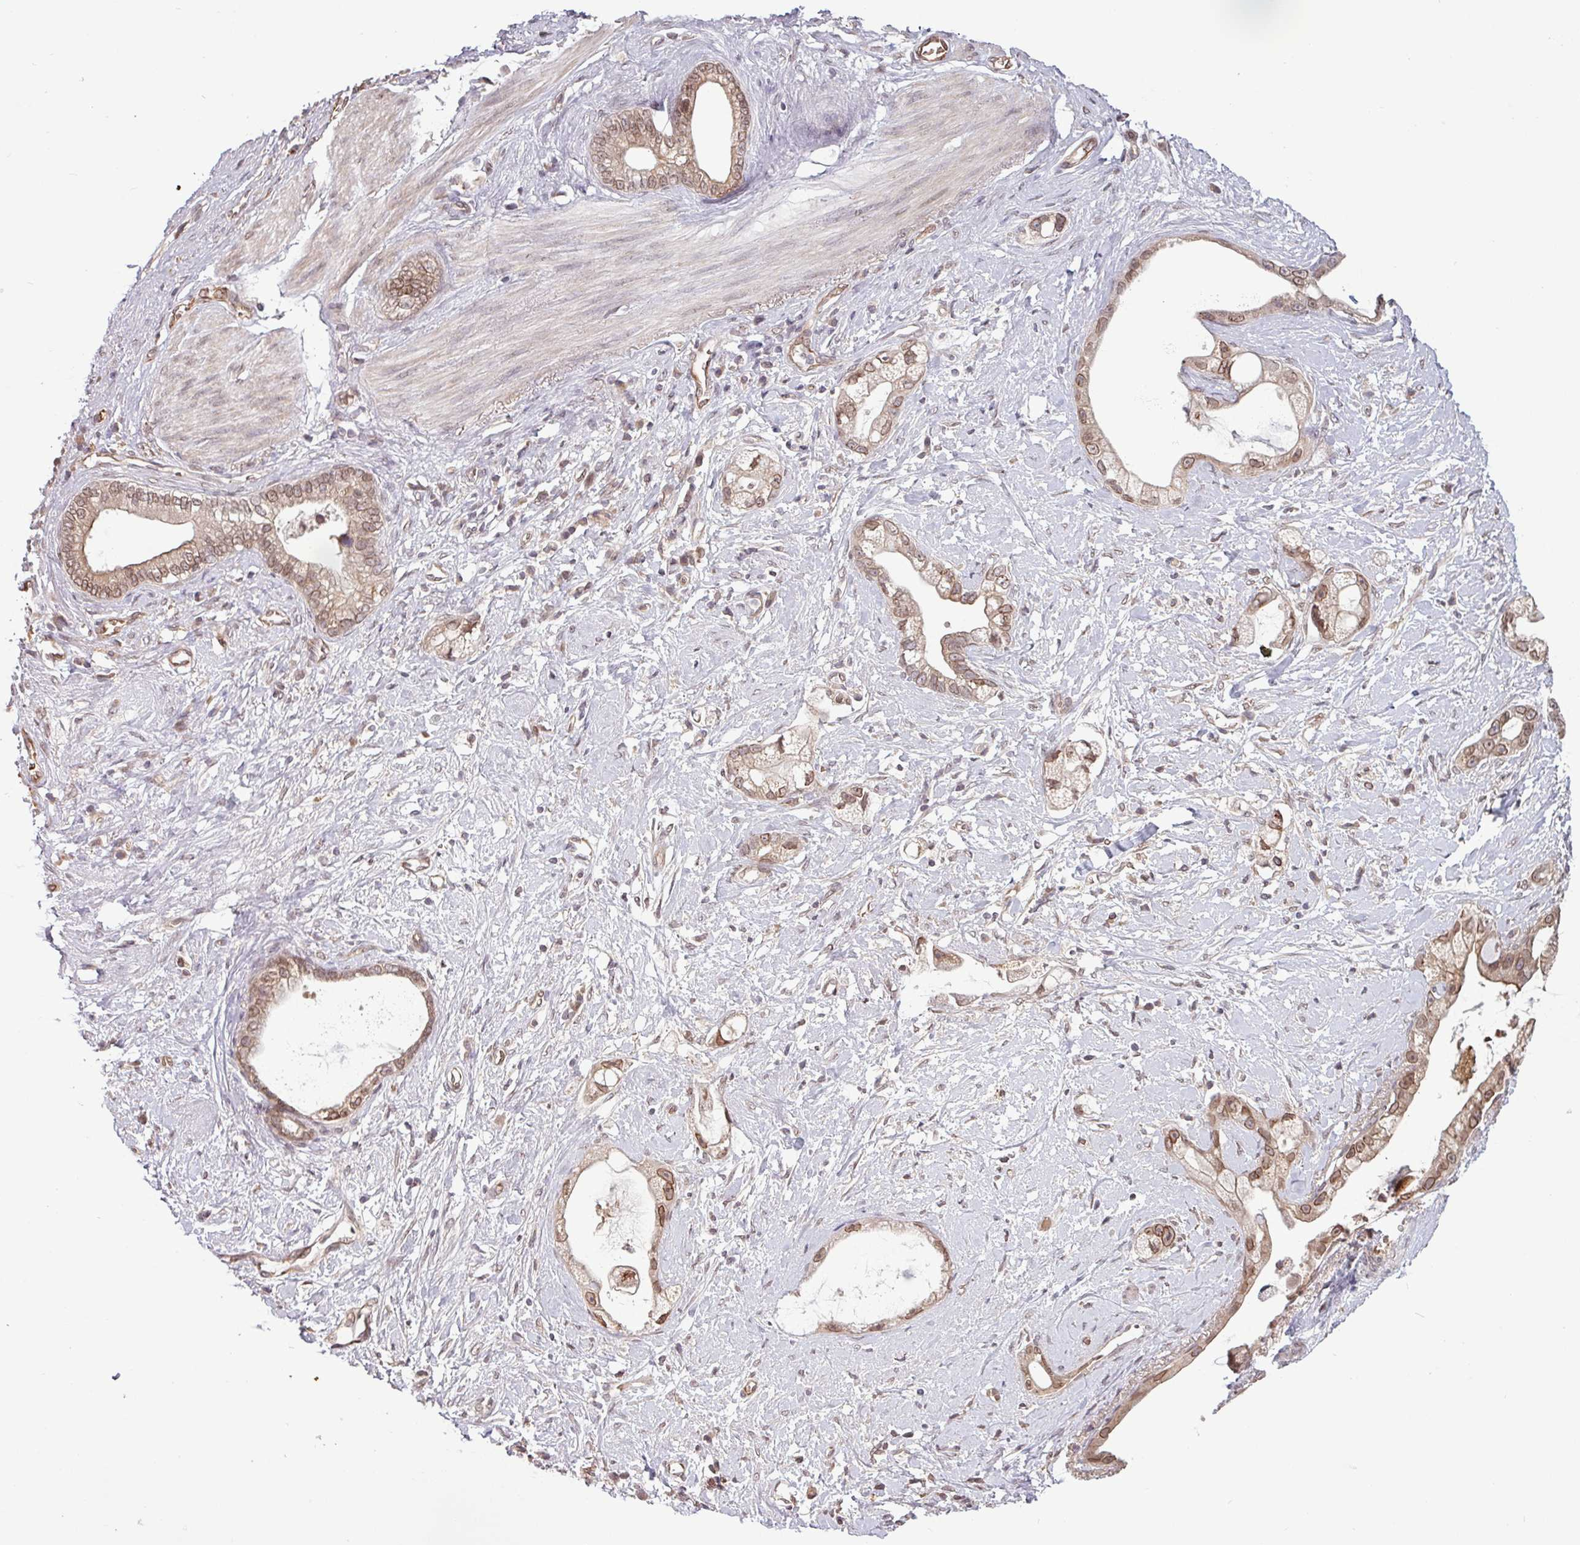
{"staining": {"intensity": "moderate", "quantity": "25%-75%", "location": "cytoplasmic/membranous,nuclear"}, "tissue": "stomach cancer", "cell_type": "Tumor cells", "image_type": "cancer", "snomed": [{"axis": "morphology", "description": "Adenocarcinoma, NOS"}, {"axis": "topography", "description": "Stomach"}], "caption": "An image of stomach adenocarcinoma stained for a protein reveals moderate cytoplasmic/membranous and nuclear brown staining in tumor cells.", "gene": "RBM4B", "patient": {"sex": "male", "age": 55}}